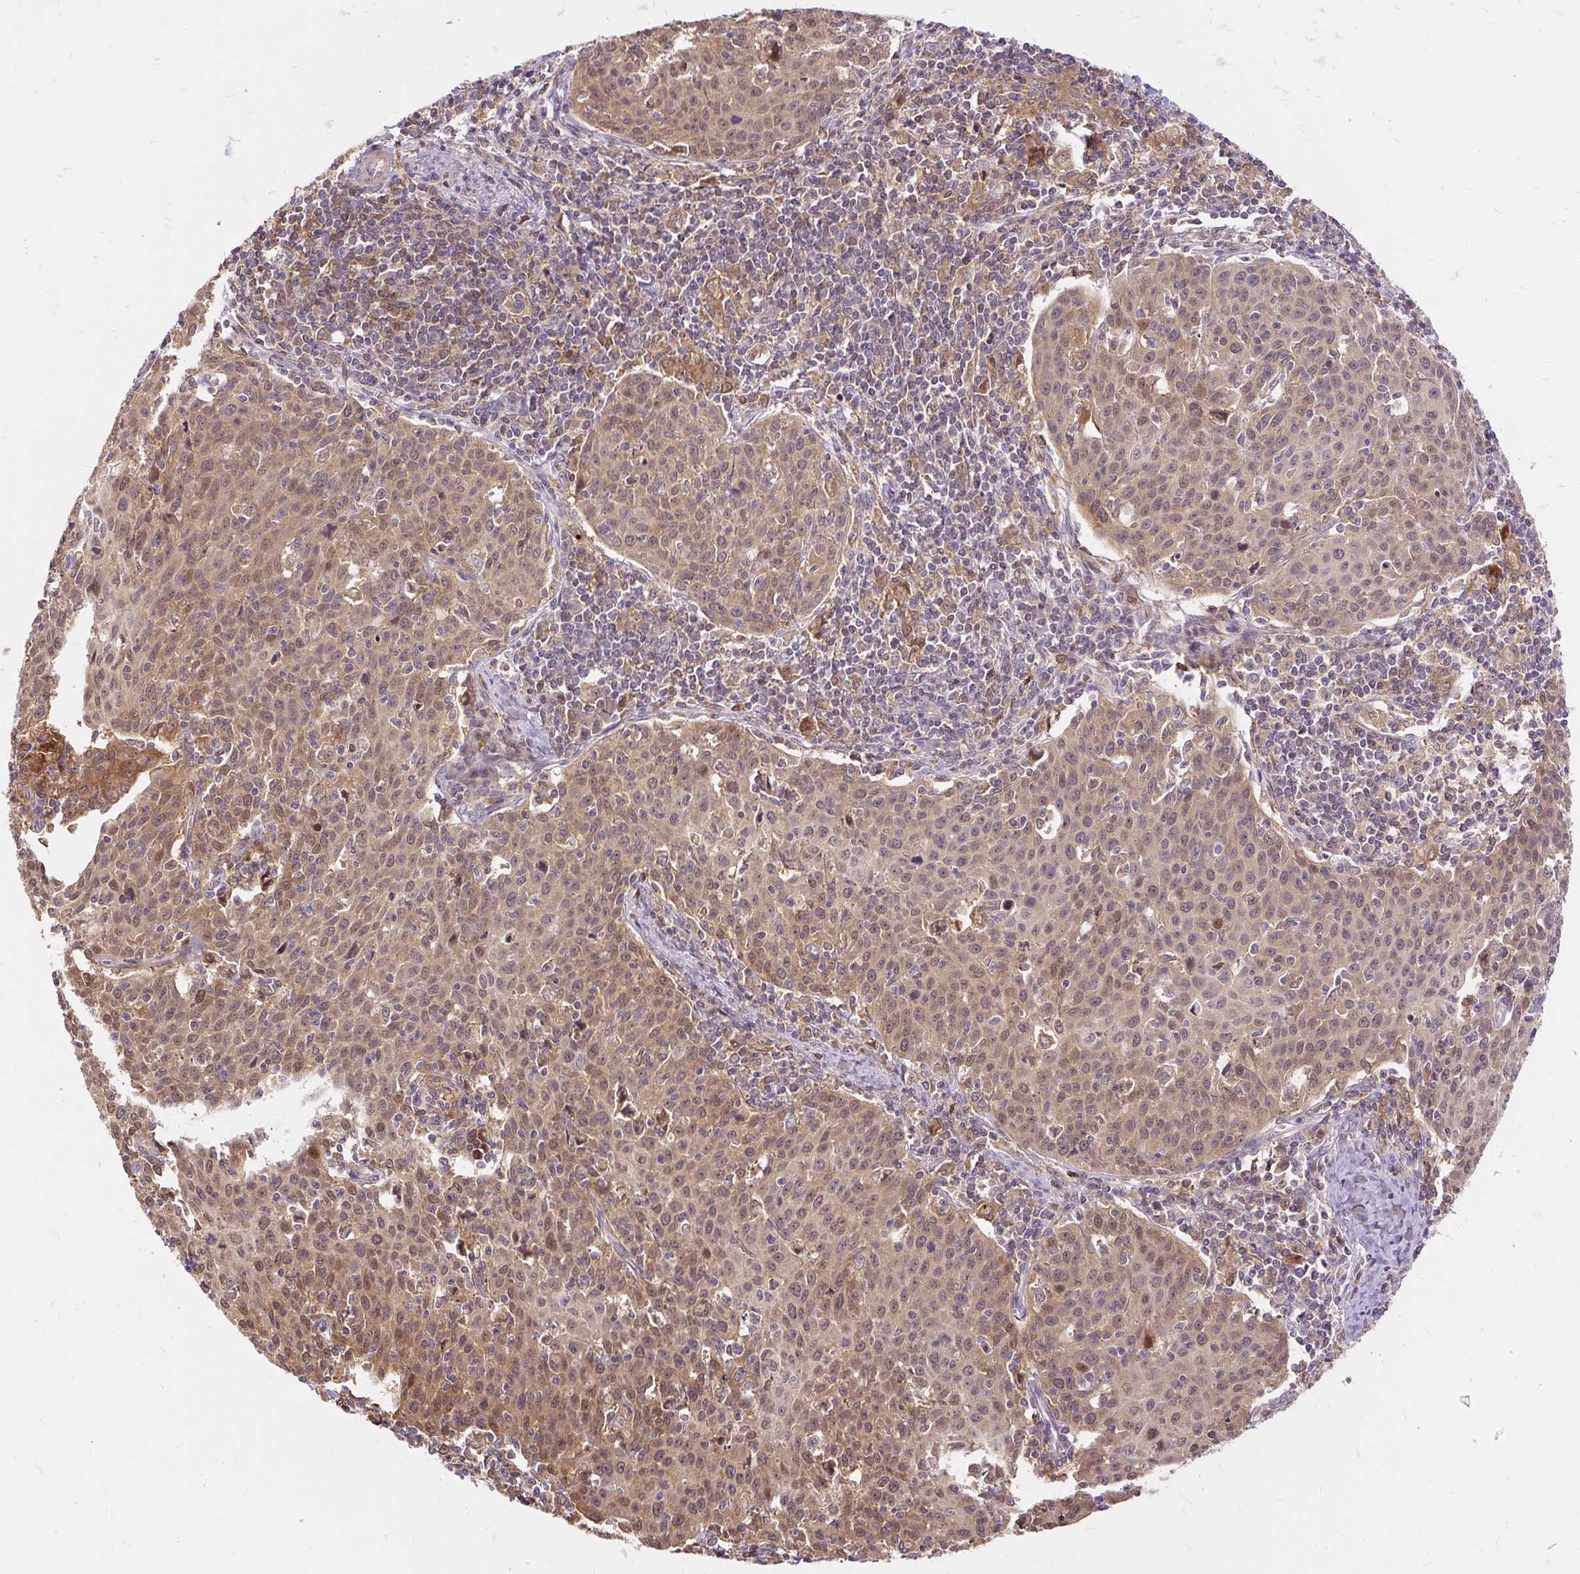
{"staining": {"intensity": "moderate", "quantity": ">75%", "location": "cytoplasmic/membranous,nuclear"}, "tissue": "cervical cancer", "cell_type": "Tumor cells", "image_type": "cancer", "snomed": [{"axis": "morphology", "description": "Squamous cell carcinoma, NOS"}, {"axis": "topography", "description": "Cervix"}], "caption": "DAB (3,3'-diaminobenzidine) immunohistochemical staining of cervical cancer exhibits moderate cytoplasmic/membranous and nuclear protein staining in approximately >75% of tumor cells. (brown staining indicates protein expression, while blue staining denotes nuclei).", "gene": "AP5S1", "patient": {"sex": "female", "age": 38}}